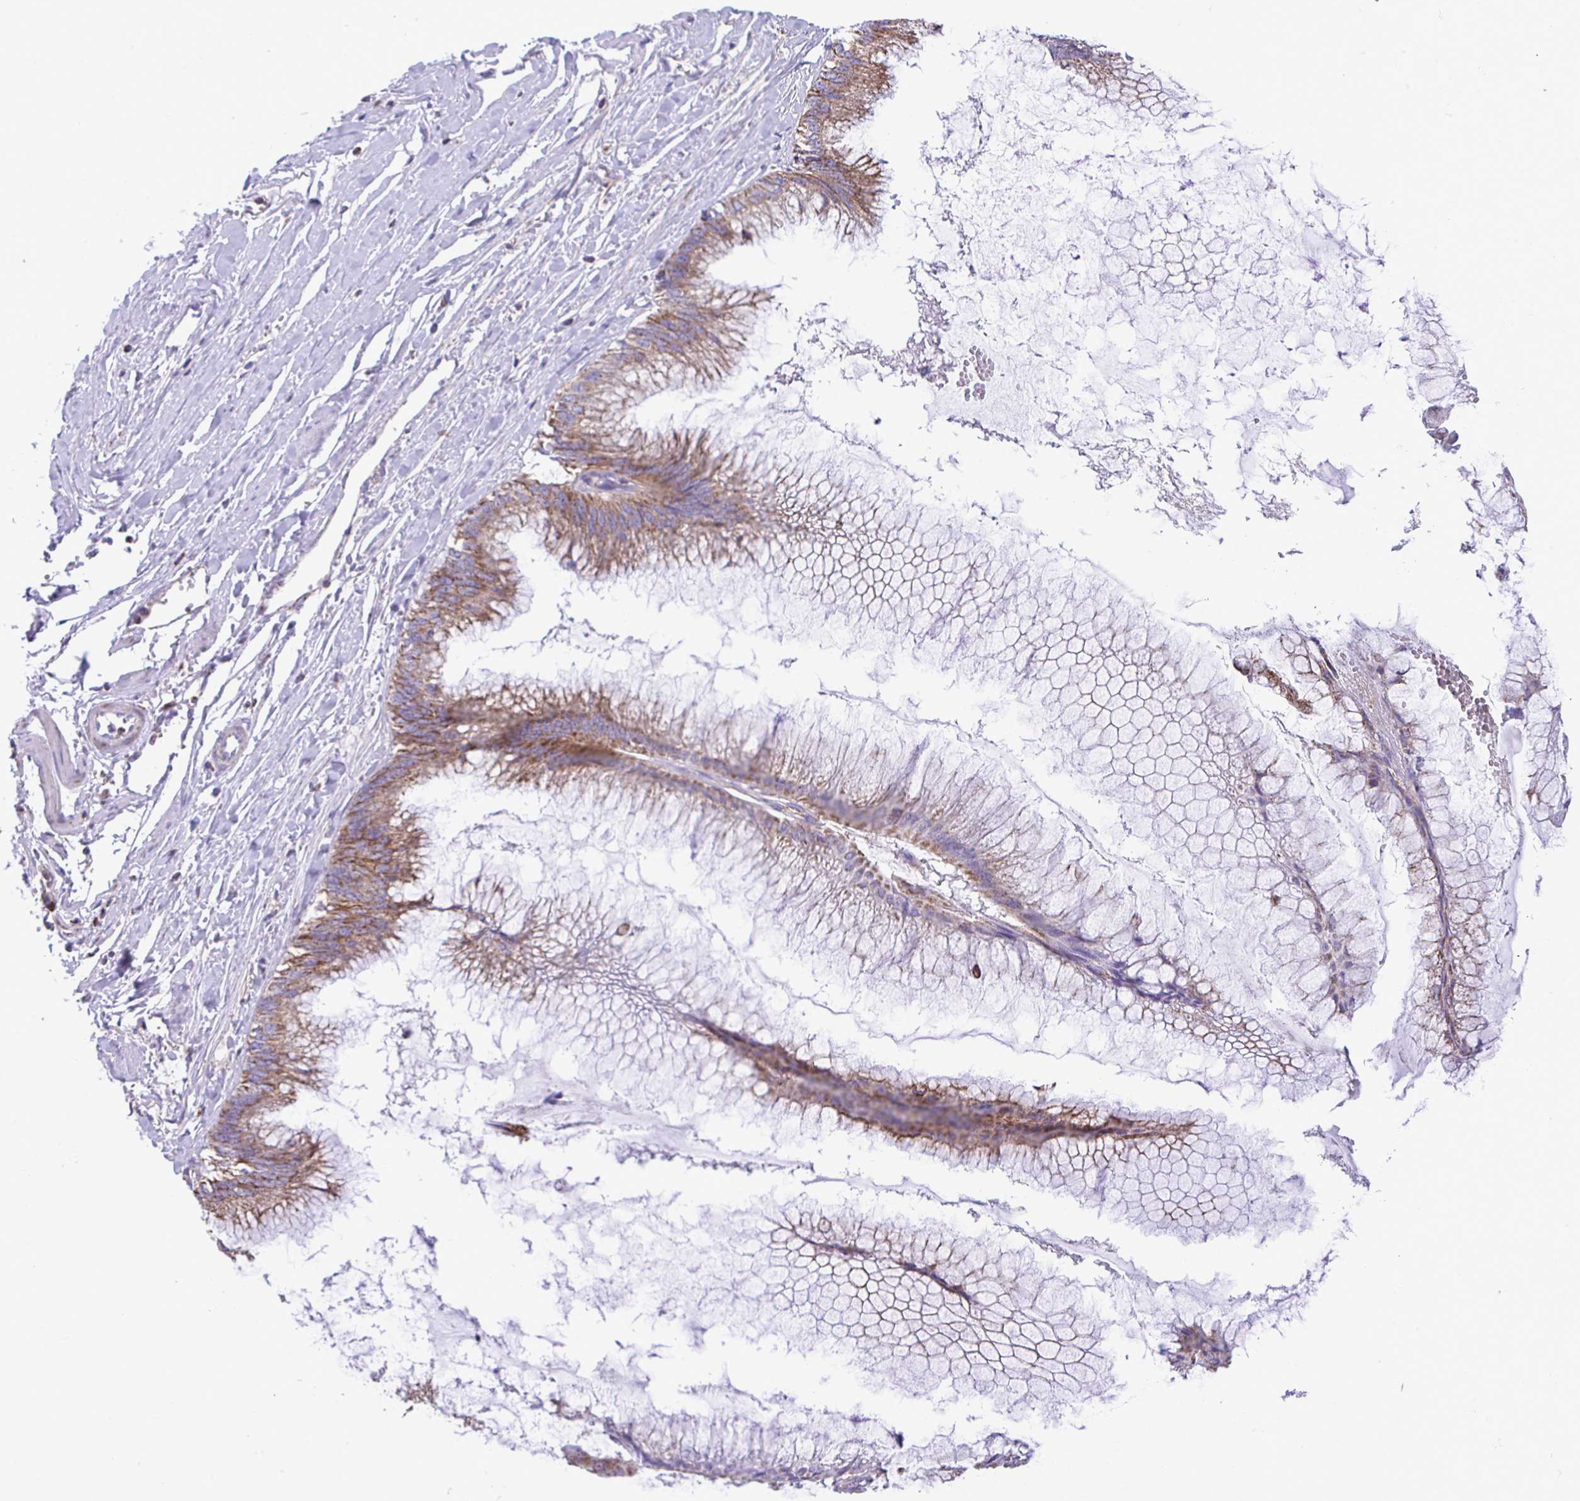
{"staining": {"intensity": "moderate", "quantity": ">75%", "location": "cytoplasmic/membranous"}, "tissue": "ovarian cancer", "cell_type": "Tumor cells", "image_type": "cancer", "snomed": [{"axis": "morphology", "description": "Cystadenocarcinoma, mucinous, NOS"}, {"axis": "topography", "description": "Ovary"}], "caption": "DAB immunohistochemical staining of mucinous cystadenocarcinoma (ovarian) exhibits moderate cytoplasmic/membranous protein positivity in approximately >75% of tumor cells.", "gene": "PCMTD2", "patient": {"sex": "female", "age": 44}}